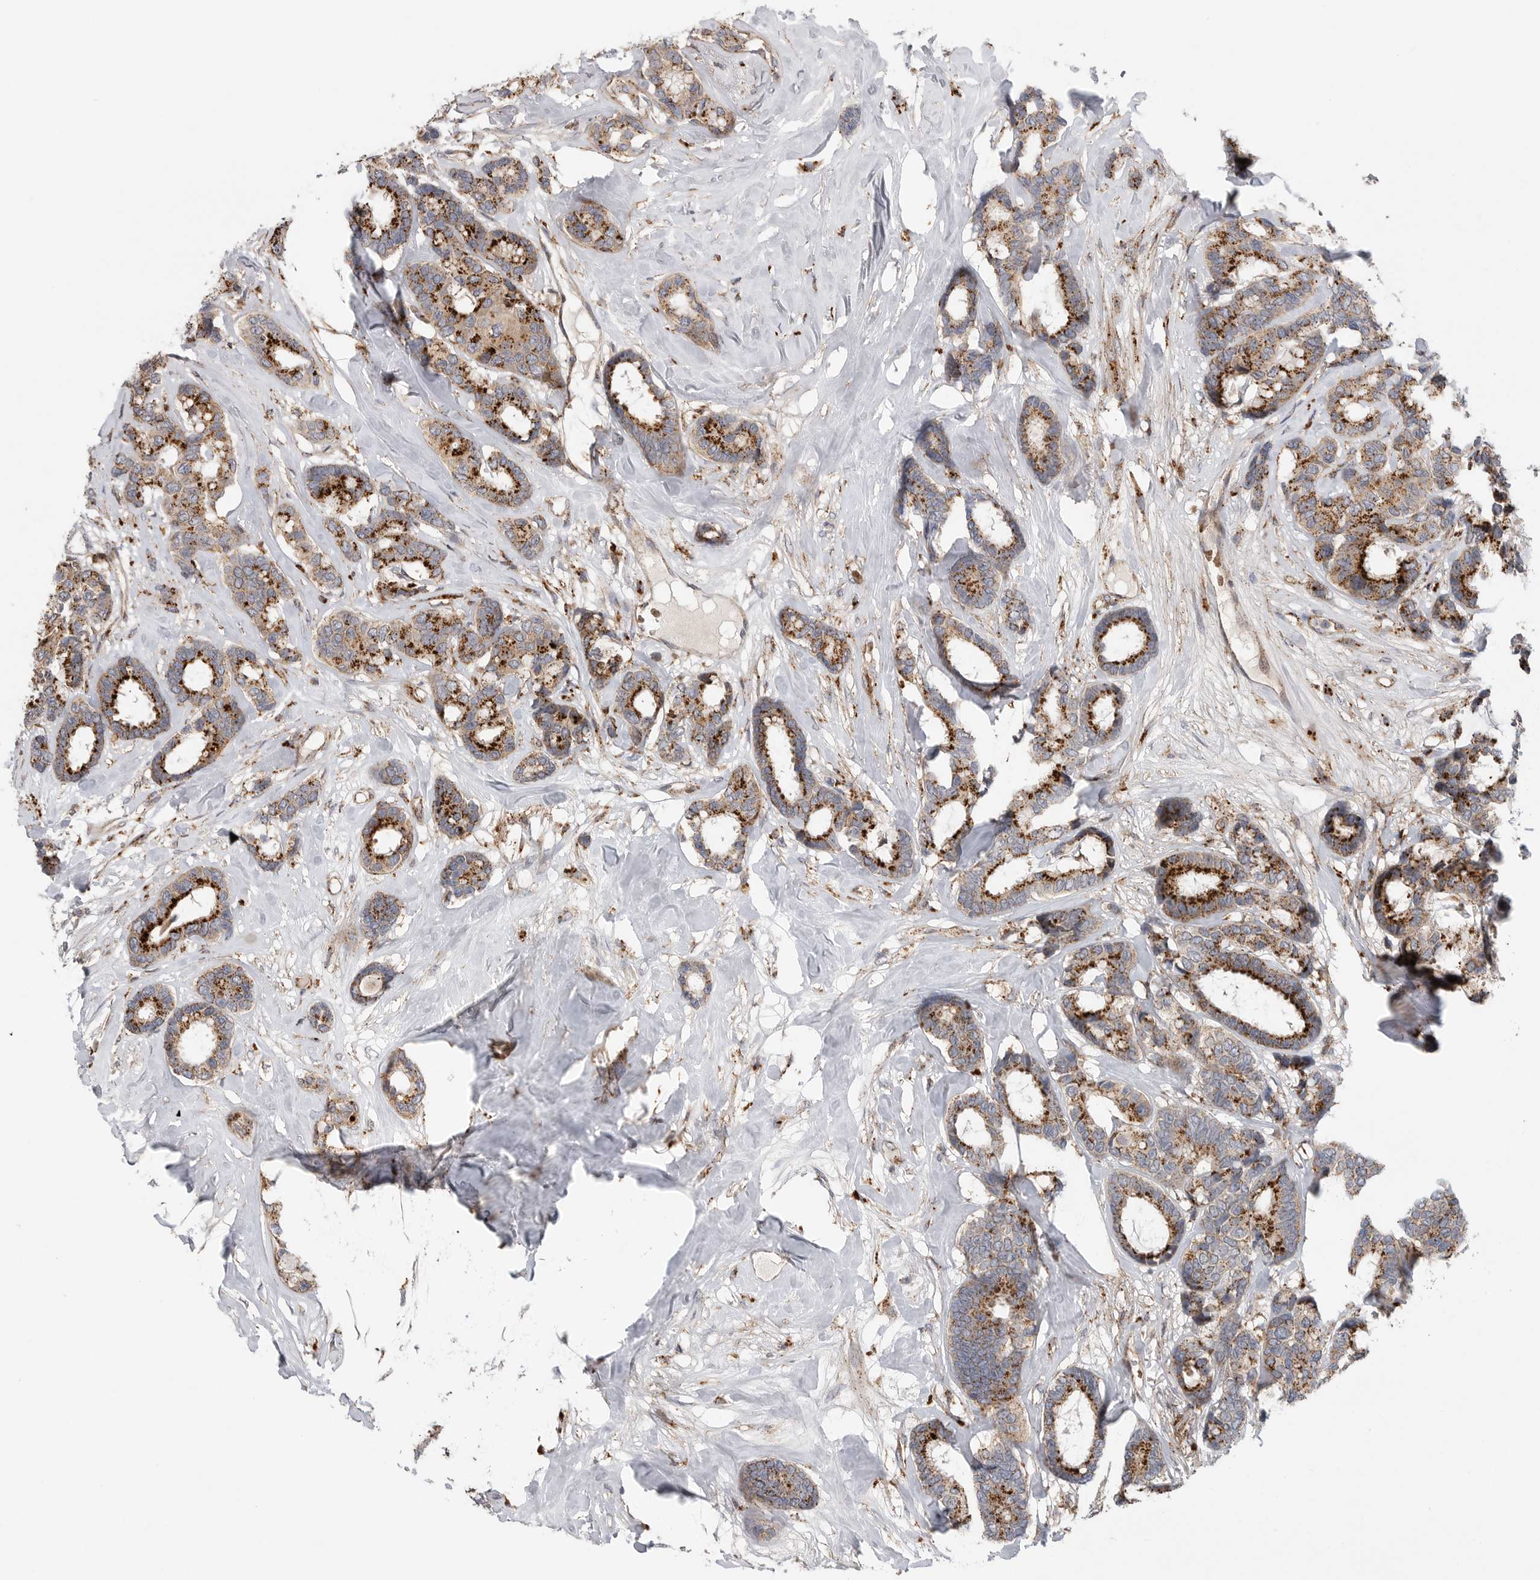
{"staining": {"intensity": "strong", "quantity": ">75%", "location": "cytoplasmic/membranous"}, "tissue": "breast cancer", "cell_type": "Tumor cells", "image_type": "cancer", "snomed": [{"axis": "morphology", "description": "Duct carcinoma"}, {"axis": "topography", "description": "Breast"}], "caption": "Protein expression analysis of breast cancer reveals strong cytoplasmic/membranous expression in about >75% of tumor cells. The staining was performed using DAB to visualize the protein expression in brown, while the nuclei were stained in blue with hematoxylin (Magnification: 20x).", "gene": "GALNS", "patient": {"sex": "female", "age": 87}}